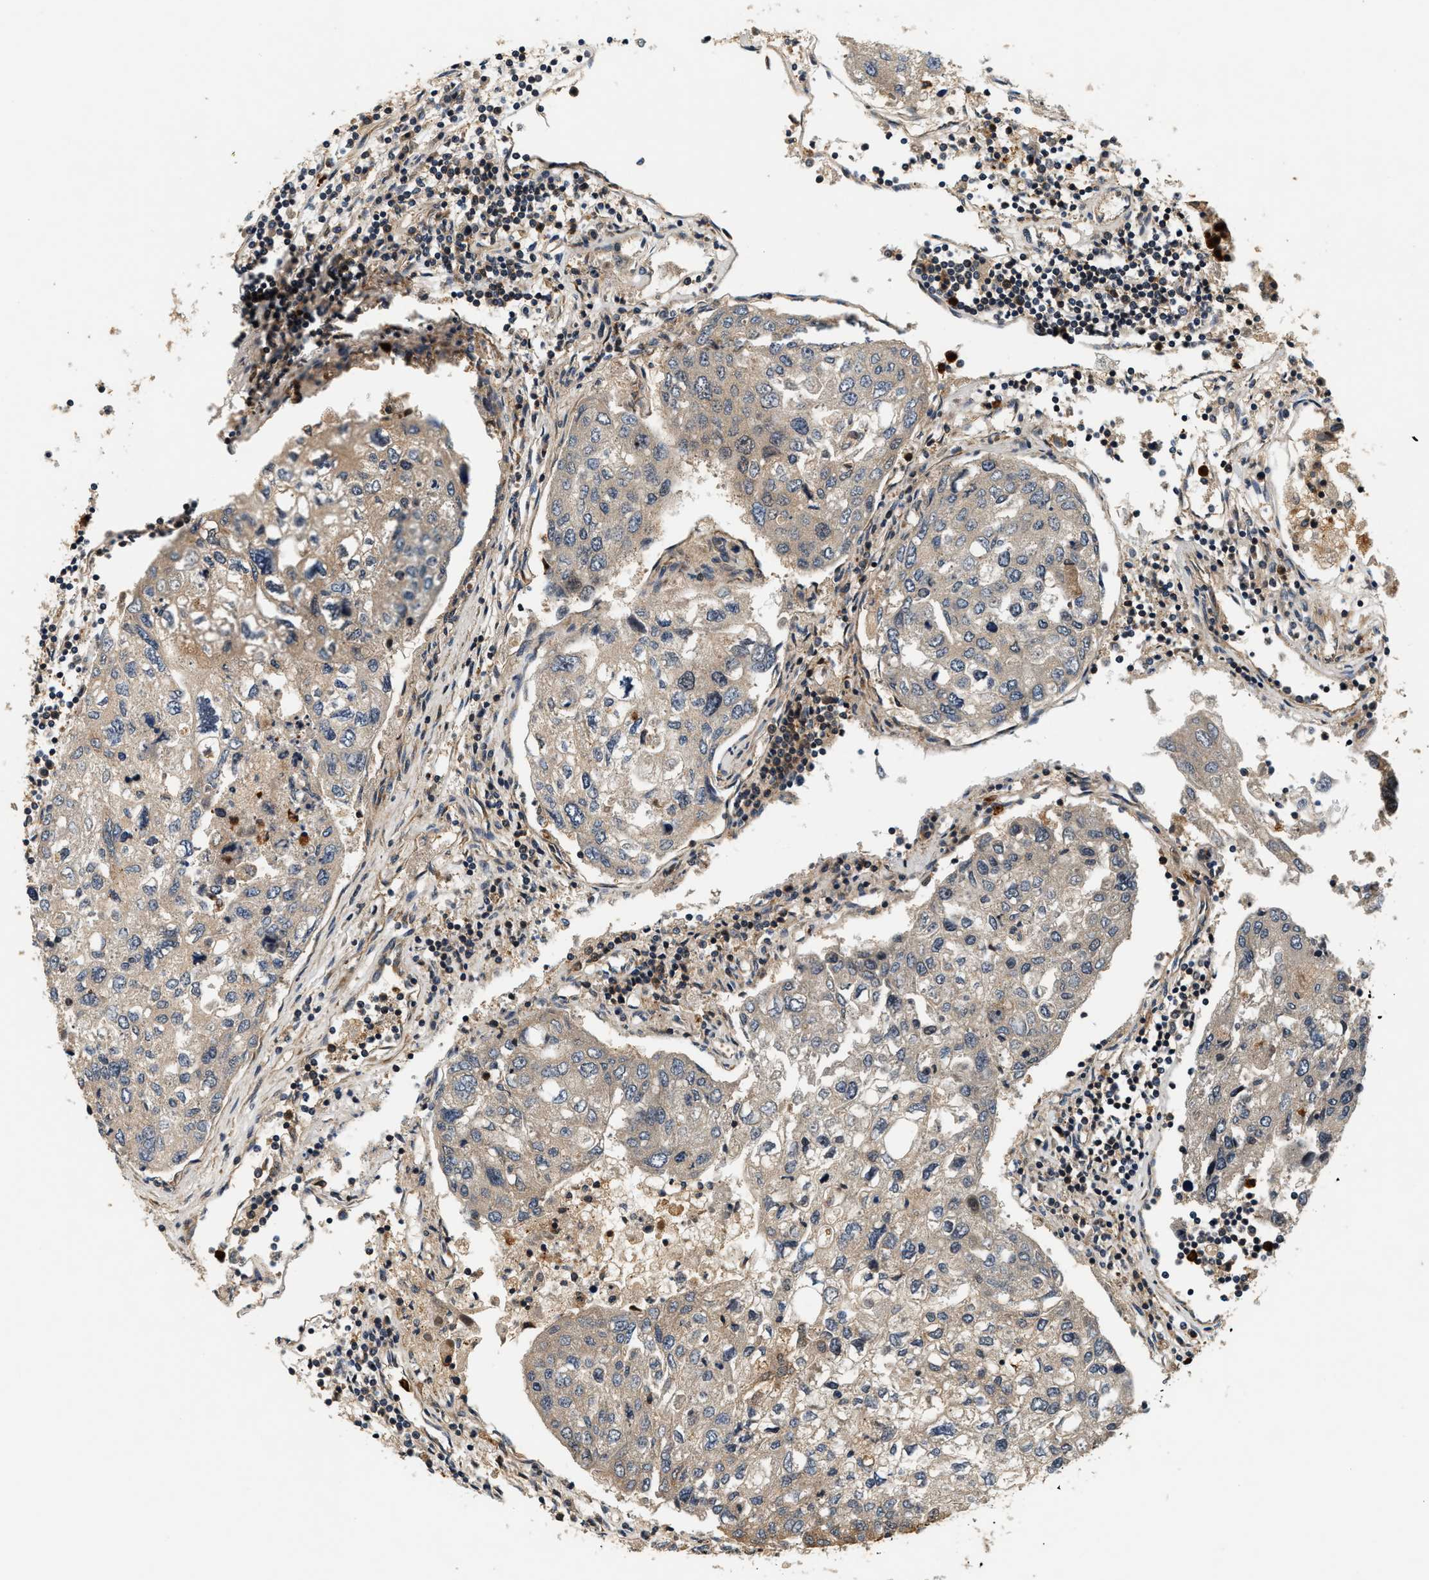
{"staining": {"intensity": "negative", "quantity": "none", "location": "none"}, "tissue": "urothelial cancer", "cell_type": "Tumor cells", "image_type": "cancer", "snomed": [{"axis": "morphology", "description": "Urothelial carcinoma, High grade"}, {"axis": "topography", "description": "Lymph node"}, {"axis": "topography", "description": "Urinary bladder"}], "caption": "Urothelial cancer was stained to show a protein in brown. There is no significant positivity in tumor cells. (Brightfield microscopy of DAB immunohistochemistry (IHC) at high magnification).", "gene": "SAMD9", "patient": {"sex": "male", "age": 51}}